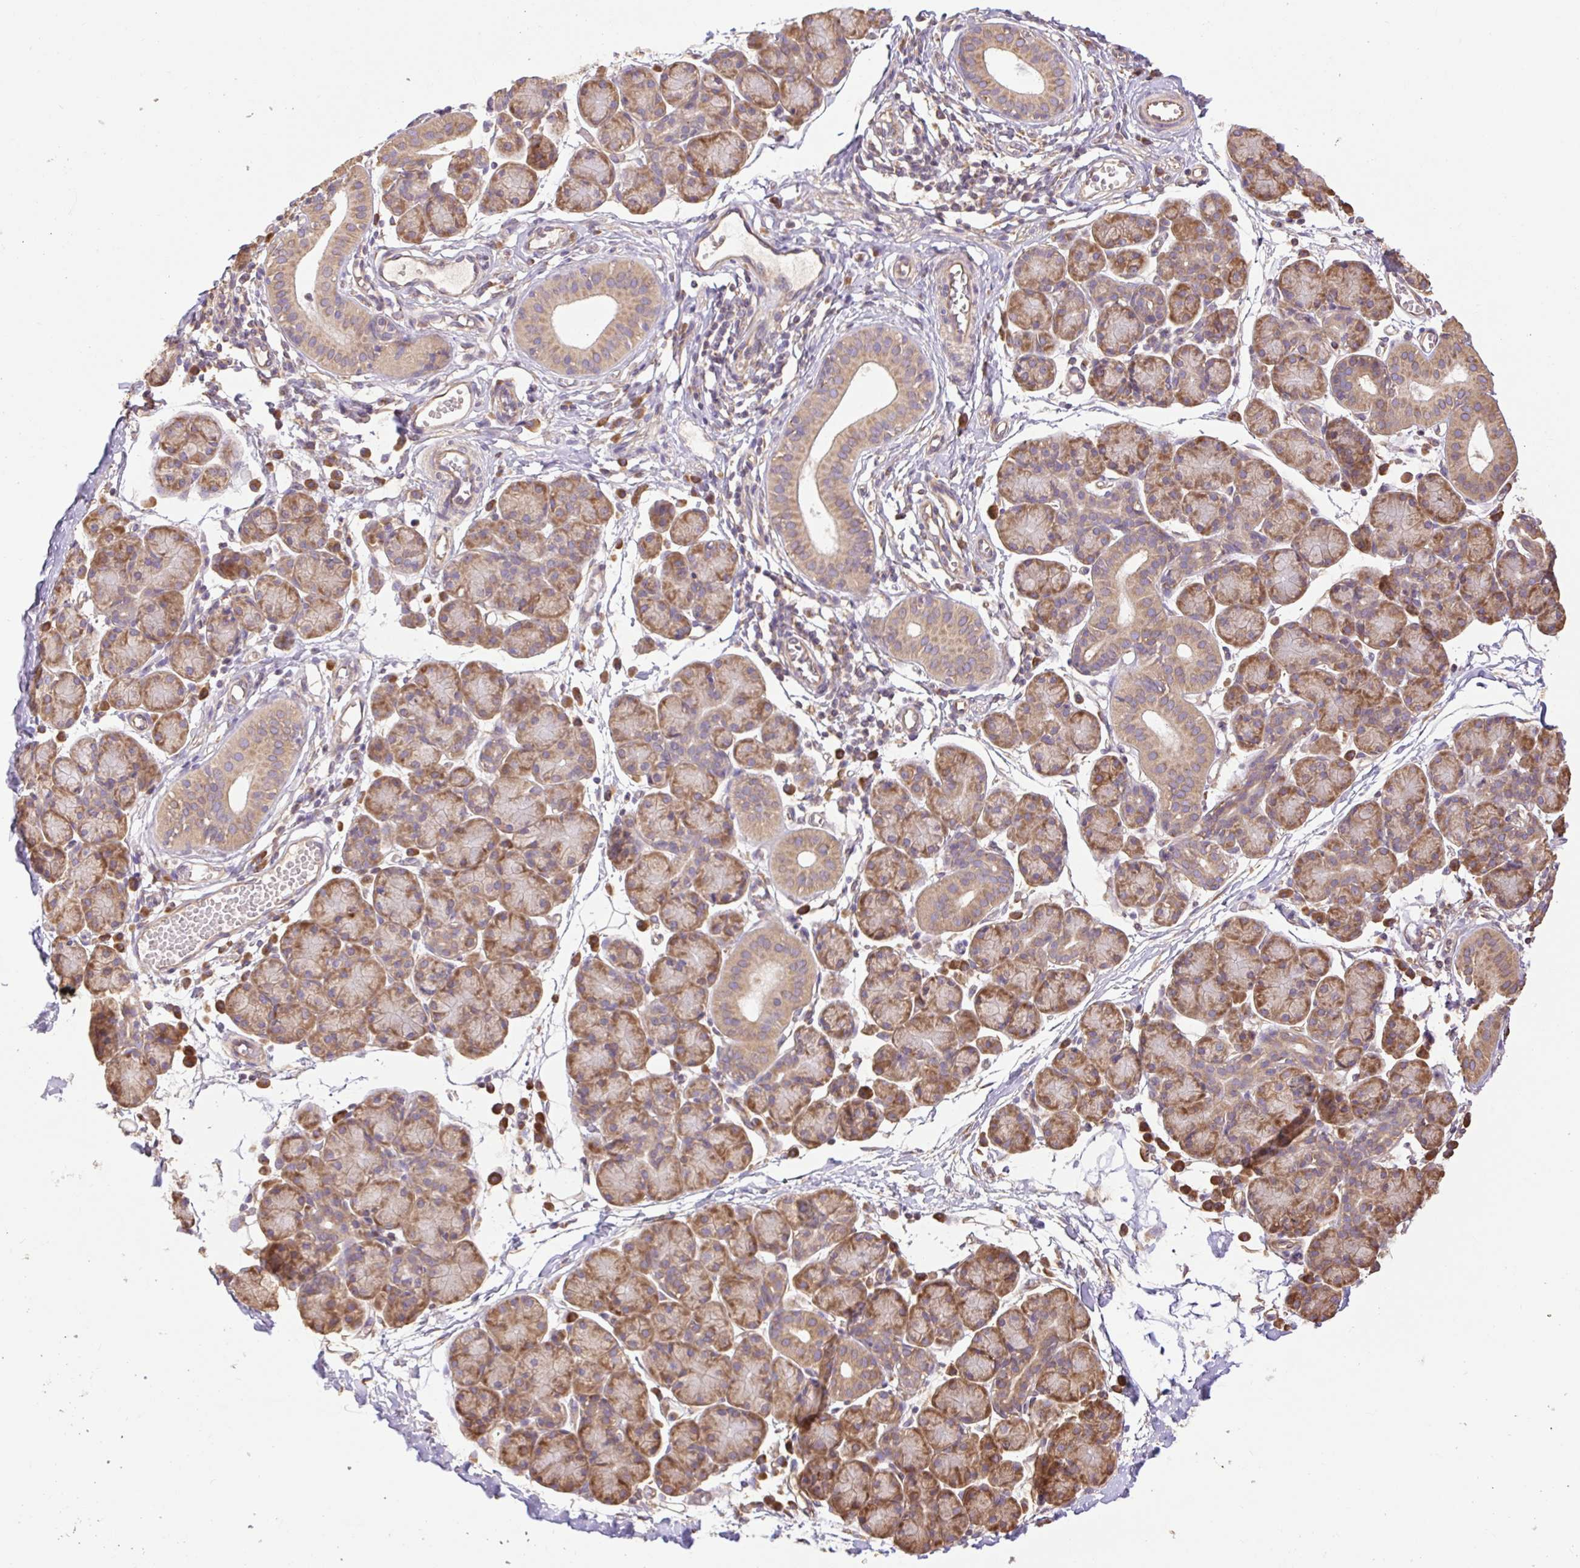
{"staining": {"intensity": "moderate", "quantity": ">75%", "location": "cytoplasmic/membranous"}, "tissue": "salivary gland", "cell_type": "Glandular cells", "image_type": "normal", "snomed": [{"axis": "morphology", "description": "Normal tissue, NOS"}, {"axis": "morphology", "description": "Inflammation, NOS"}, {"axis": "topography", "description": "Lymph node"}, {"axis": "topography", "description": "Salivary gland"}], "caption": "Salivary gland was stained to show a protein in brown. There is medium levels of moderate cytoplasmic/membranous staining in about >75% of glandular cells. Using DAB (3,3'-diaminobenzidine) (brown) and hematoxylin (blue) stains, captured at high magnification using brightfield microscopy.", "gene": "DESI1", "patient": {"sex": "male", "age": 3}}